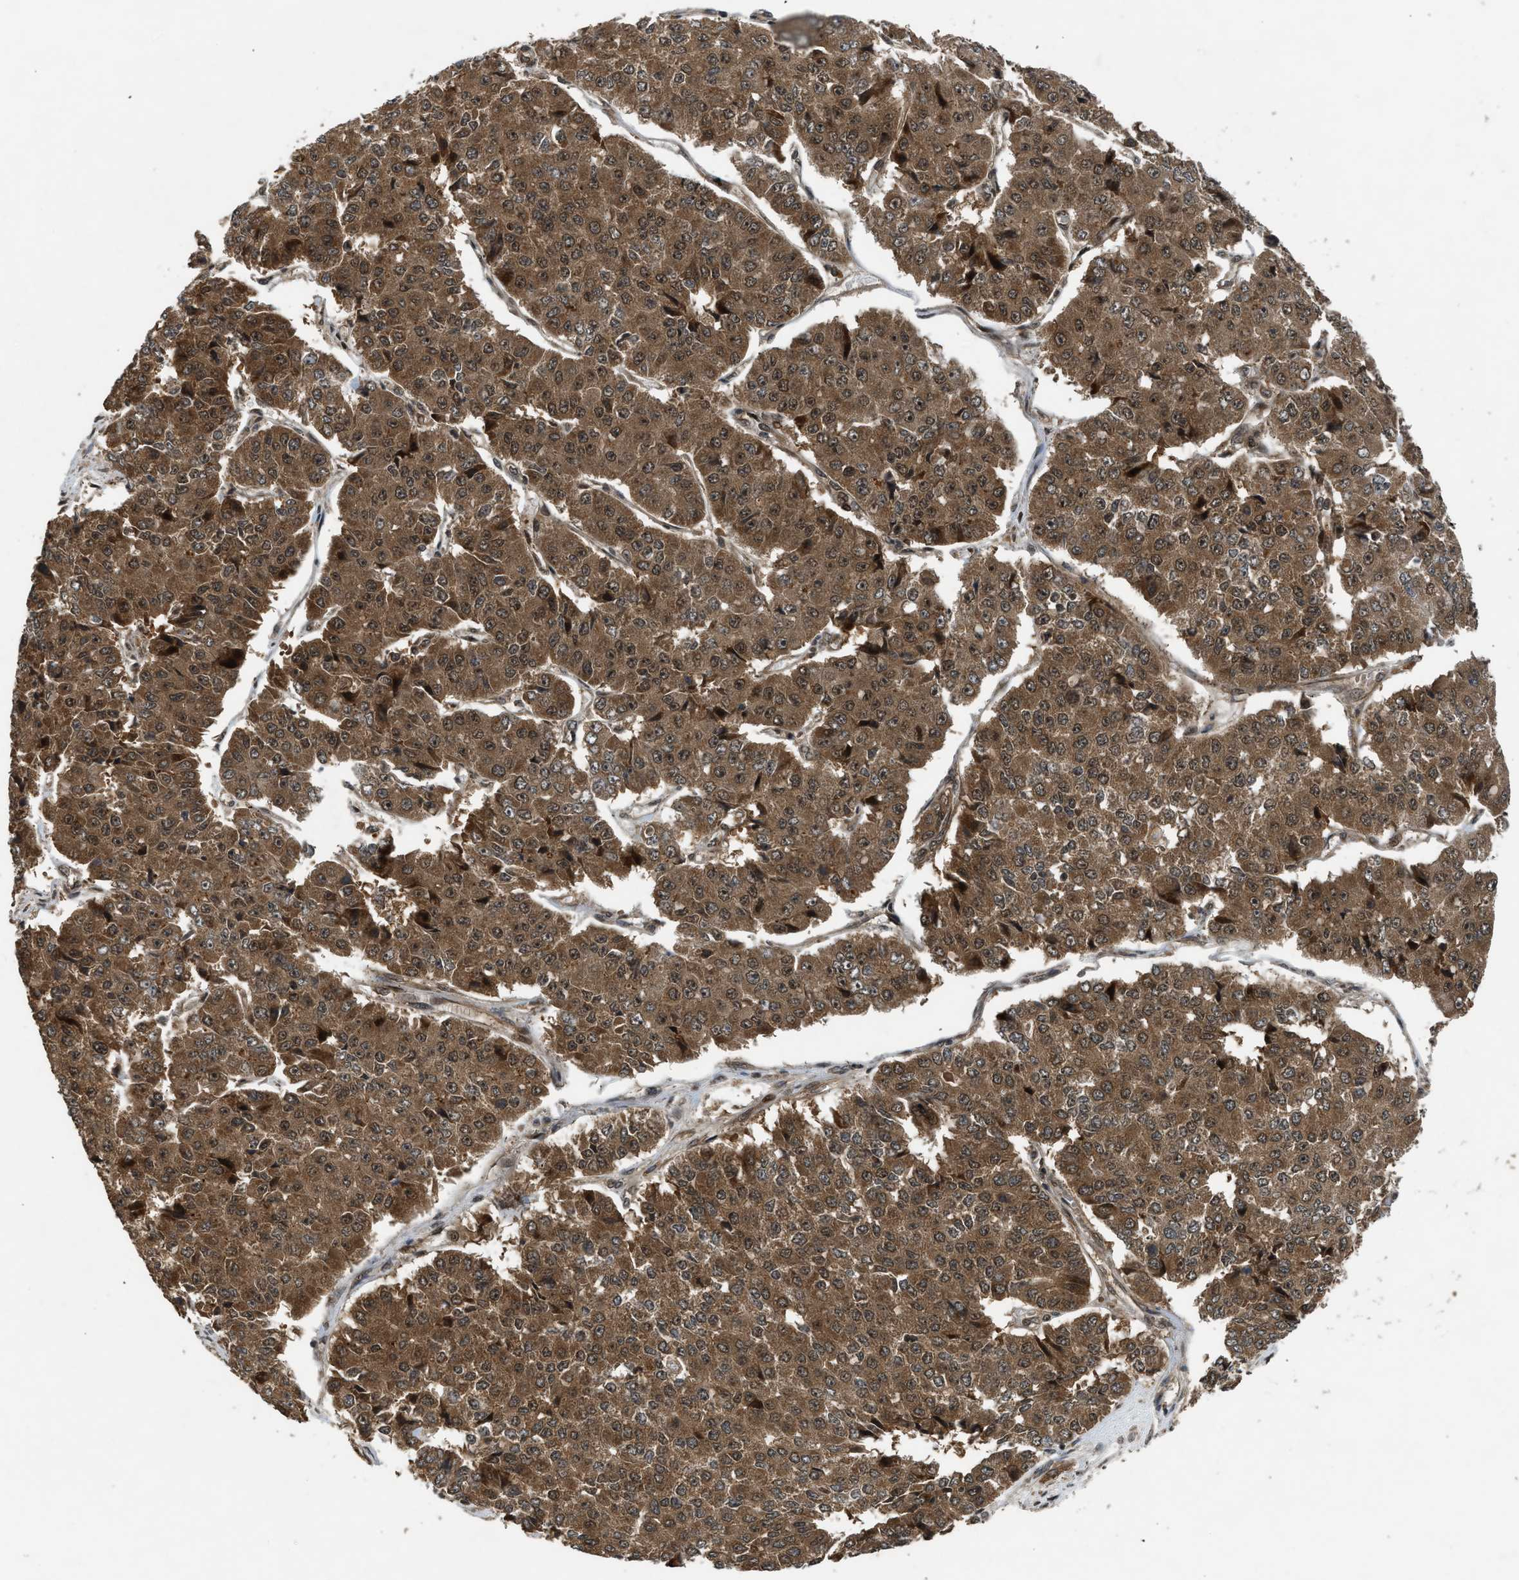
{"staining": {"intensity": "strong", "quantity": ">75%", "location": "cytoplasmic/membranous,nuclear"}, "tissue": "pancreatic cancer", "cell_type": "Tumor cells", "image_type": "cancer", "snomed": [{"axis": "morphology", "description": "Adenocarcinoma, NOS"}, {"axis": "topography", "description": "Pancreas"}], "caption": "Brown immunohistochemical staining in pancreatic adenocarcinoma exhibits strong cytoplasmic/membranous and nuclear staining in about >75% of tumor cells.", "gene": "TXNL1", "patient": {"sex": "male", "age": 50}}